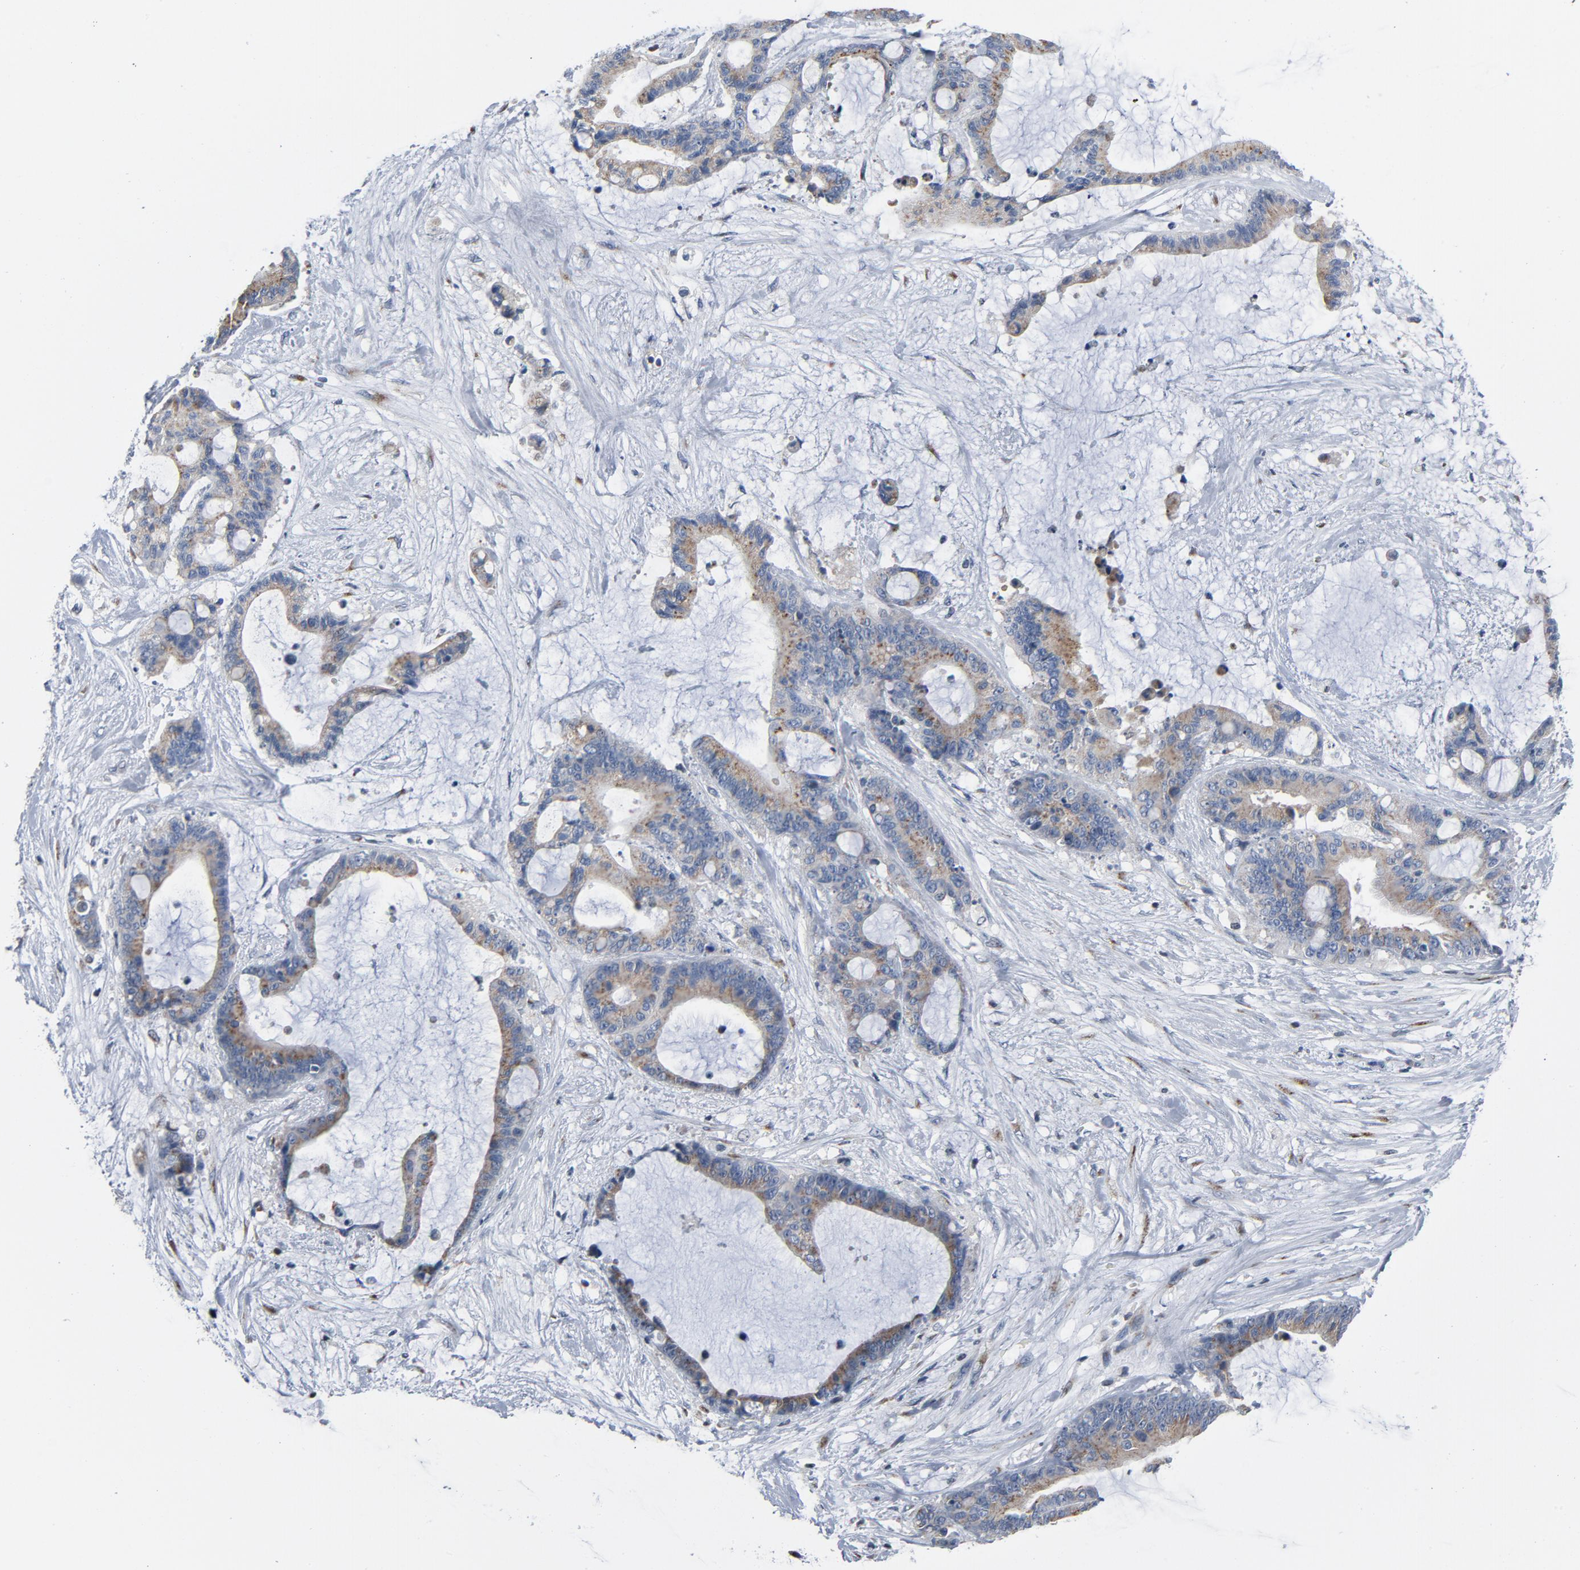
{"staining": {"intensity": "moderate", "quantity": ">75%", "location": "cytoplasmic/membranous"}, "tissue": "liver cancer", "cell_type": "Tumor cells", "image_type": "cancer", "snomed": [{"axis": "morphology", "description": "Cholangiocarcinoma"}, {"axis": "topography", "description": "Liver"}], "caption": "Immunohistochemical staining of liver cancer demonstrates medium levels of moderate cytoplasmic/membranous staining in approximately >75% of tumor cells.", "gene": "YIPF6", "patient": {"sex": "female", "age": 73}}